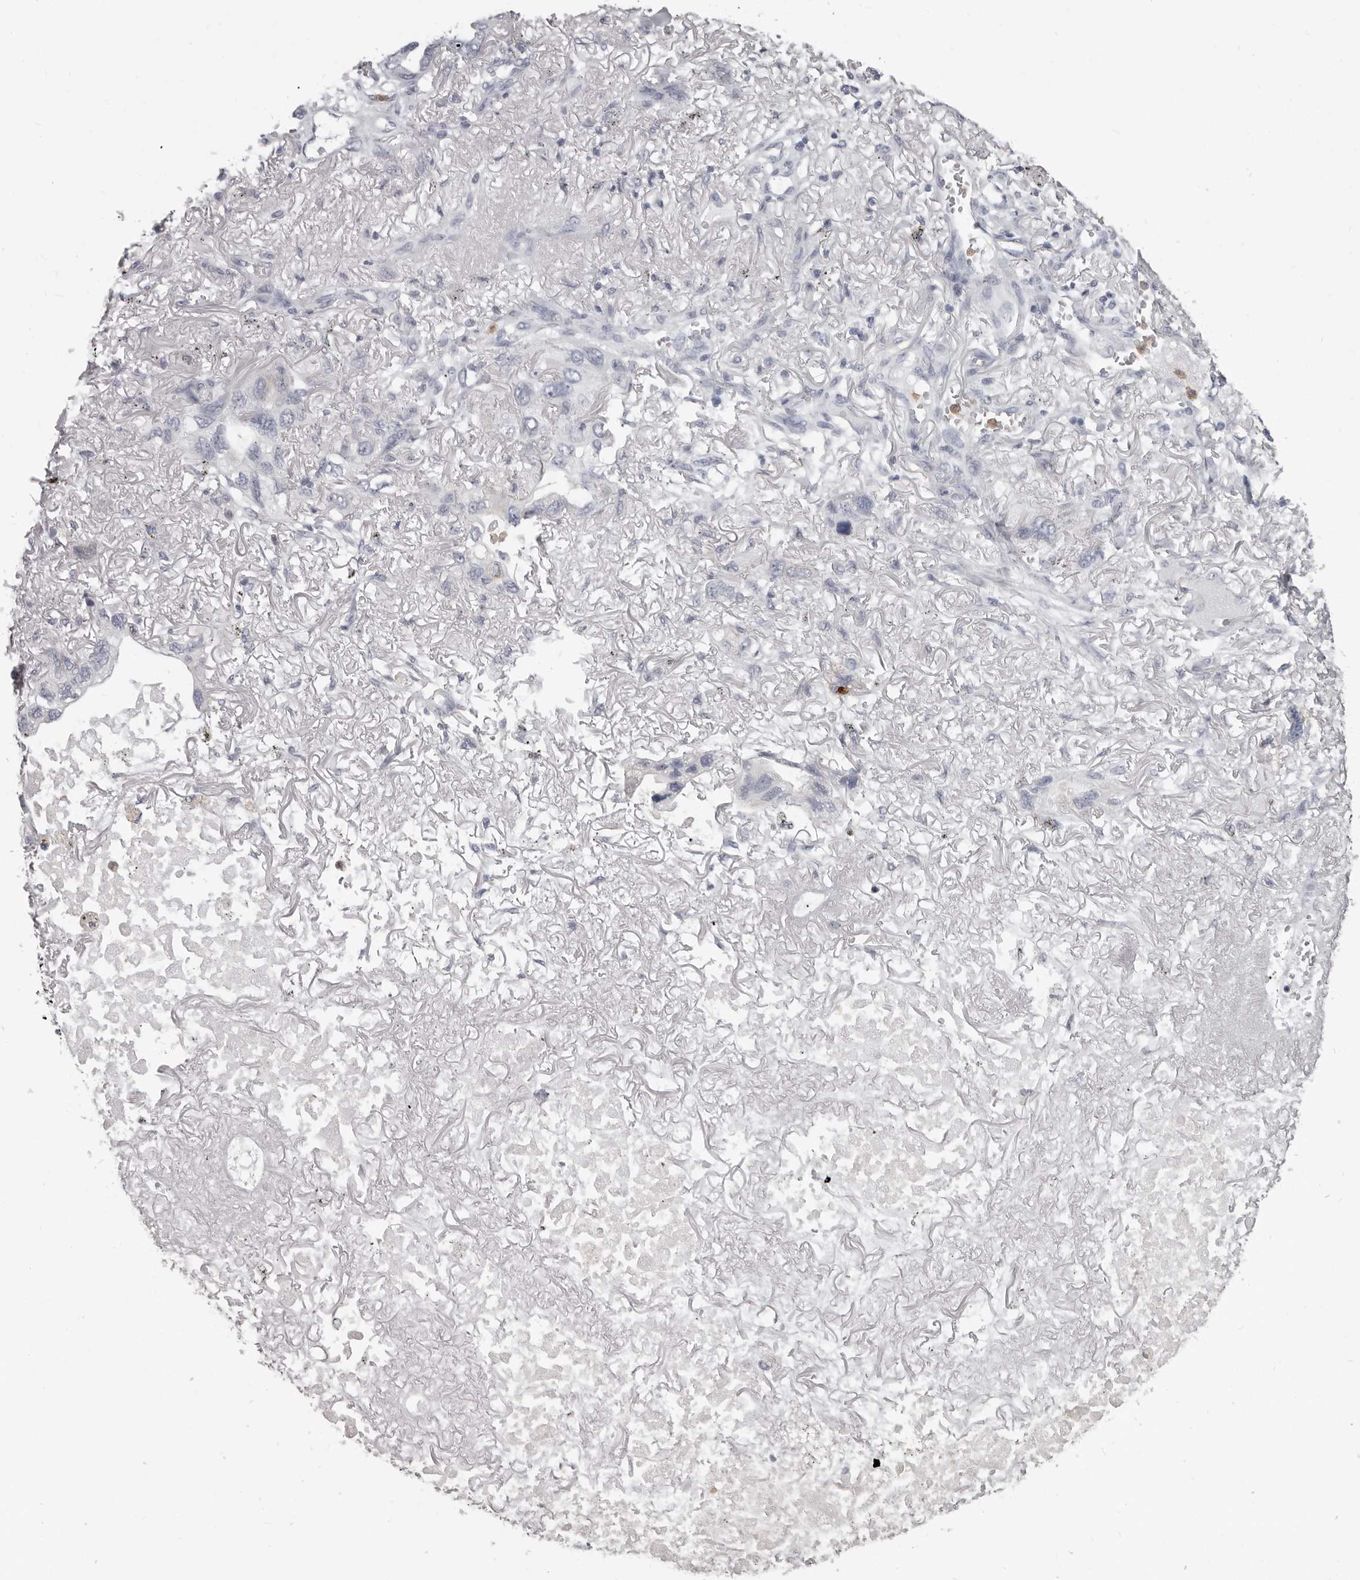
{"staining": {"intensity": "negative", "quantity": "none", "location": "none"}, "tissue": "lung cancer", "cell_type": "Tumor cells", "image_type": "cancer", "snomed": [{"axis": "morphology", "description": "Squamous cell carcinoma, NOS"}, {"axis": "topography", "description": "Lung"}], "caption": "A photomicrograph of human lung squamous cell carcinoma is negative for staining in tumor cells.", "gene": "GPR157", "patient": {"sex": "female", "age": 73}}